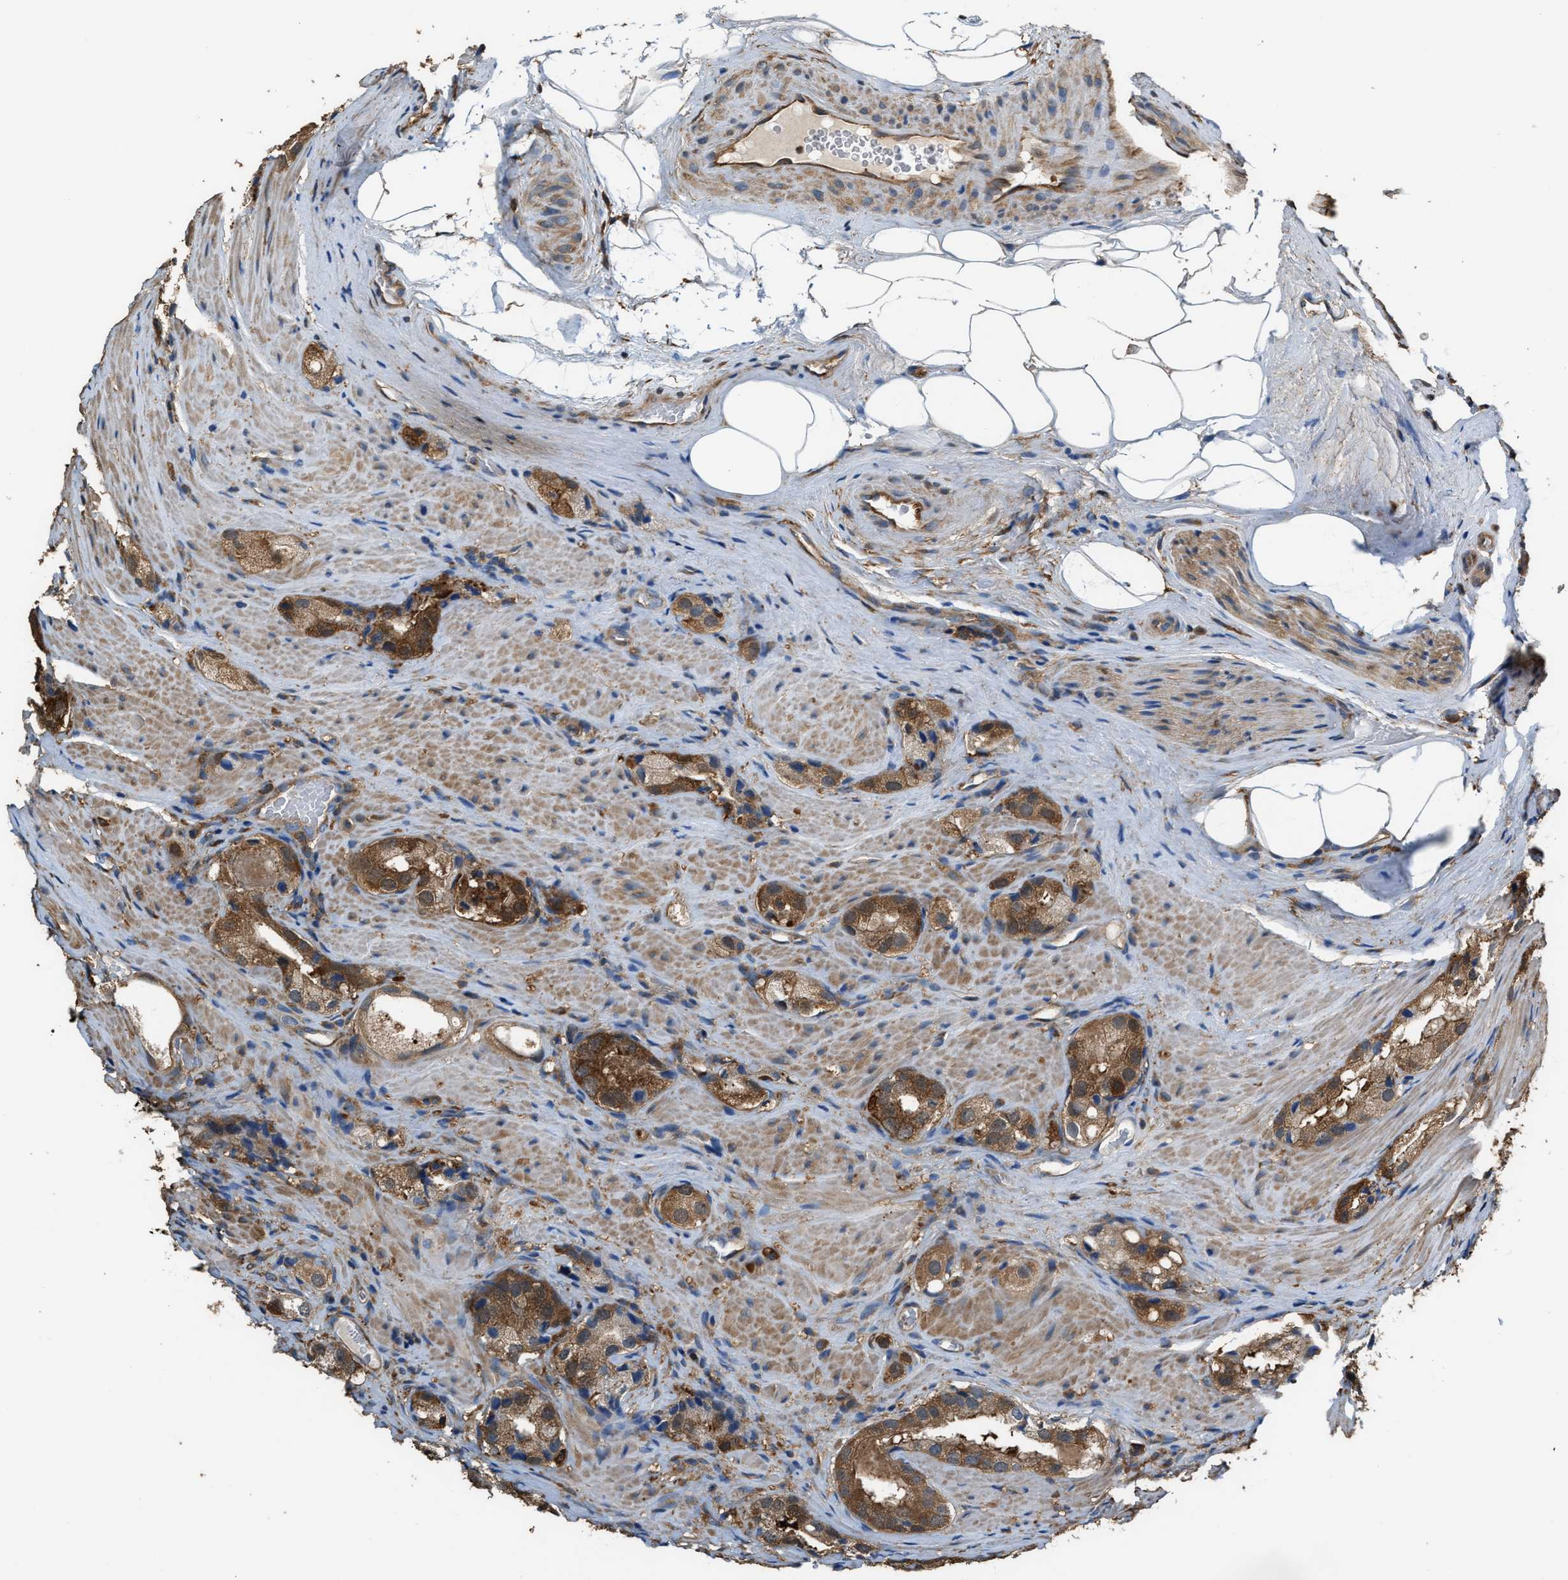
{"staining": {"intensity": "moderate", "quantity": ">75%", "location": "cytoplasmic/membranous"}, "tissue": "prostate cancer", "cell_type": "Tumor cells", "image_type": "cancer", "snomed": [{"axis": "morphology", "description": "Adenocarcinoma, High grade"}, {"axis": "topography", "description": "Prostate"}], "caption": "DAB immunohistochemical staining of human prostate cancer shows moderate cytoplasmic/membranous protein expression in approximately >75% of tumor cells. (DAB IHC, brown staining for protein, blue staining for nuclei).", "gene": "ATIC", "patient": {"sex": "male", "age": 63}}